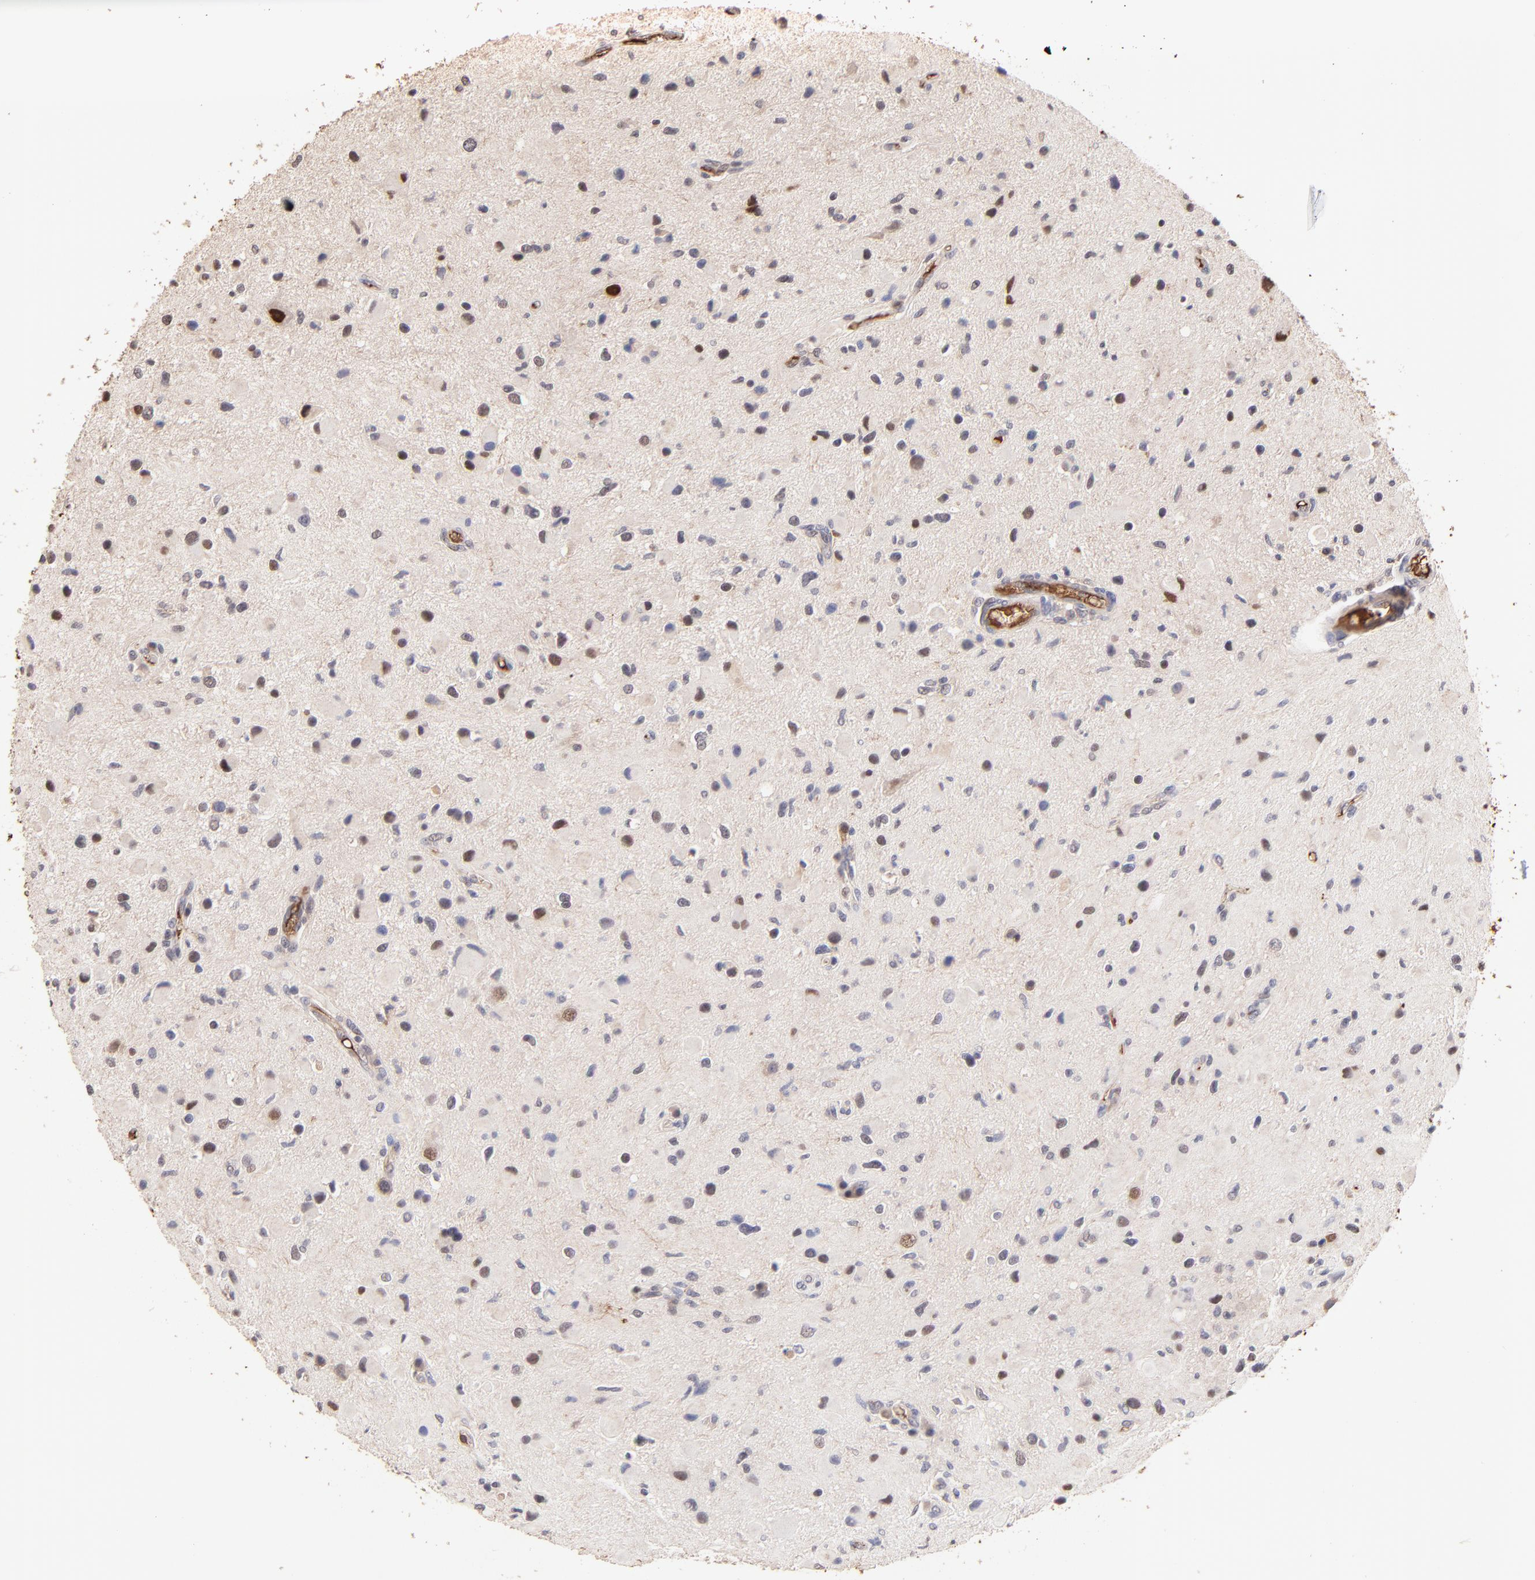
{"staining": {"intensity": "moderate", "quantity": "<25%", "location": "nuclear"}, "tissue": "glioma", "cell_type": "Tumor cells", "image_type": "cancer", "snomed": [{"axis": "morphology", "description": "Glioma, malignant, Low grade"}, {"axis": "topography", "description": "Brain"}], "caption": "Immunohistochemistry (IHC) (DAB (3,3'-diaminobenzidine)) staining of human glioma reveals moderate nuclear protein positivity in approximately <25% of tumor cells.", "gene": "PSMD14", "patient": {"sex": "female", "age": 32}}